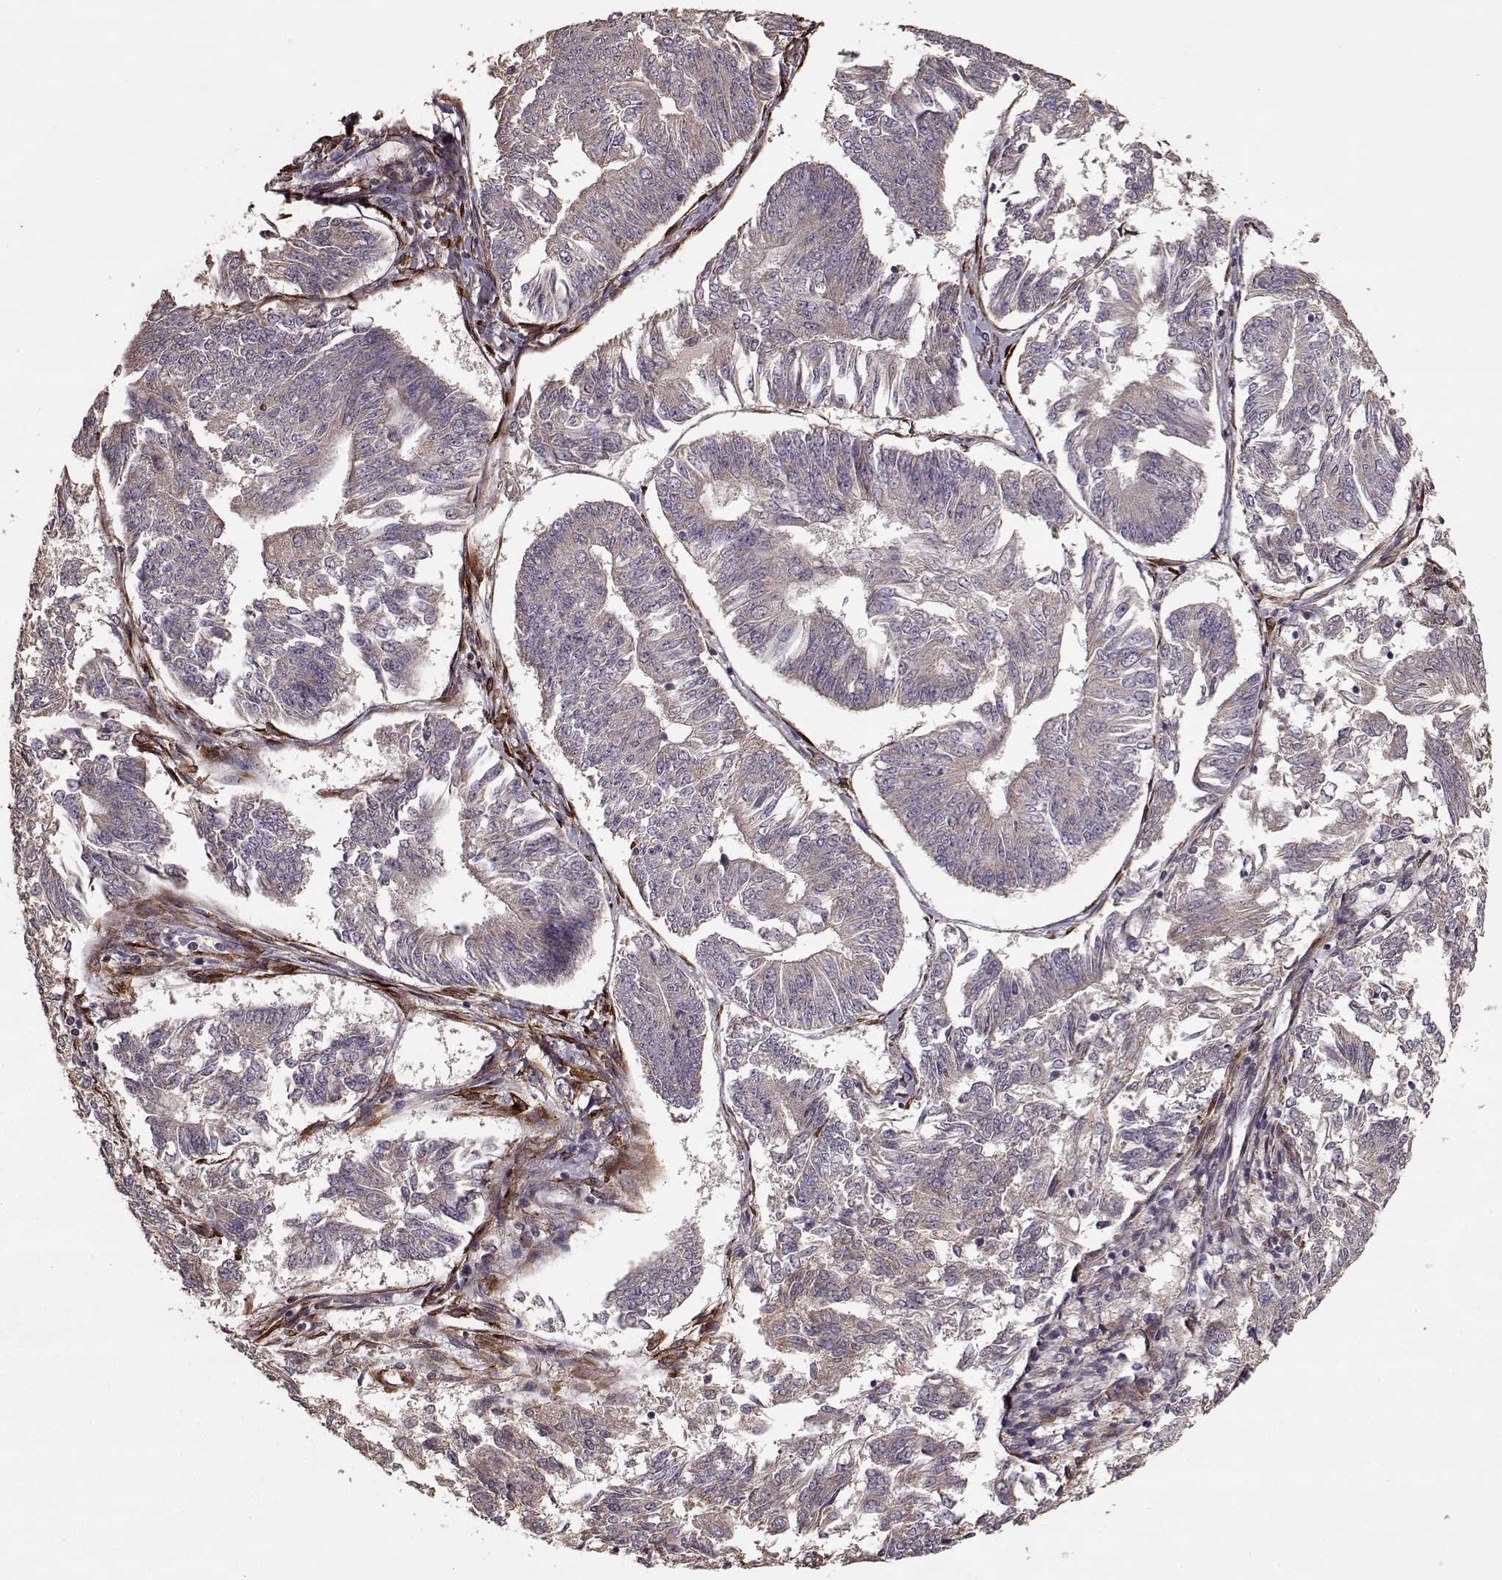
{"staining": {"intensity": "weak", "quantity": "25%-75%", "location": "cytoplasmic/membranous"}, "tissue": "endometrial cancer", "cell_type": "Tumor cells", "image_type": "cancer", "snomed": [{"axis": "morphology", "description": "Adenocarcinoma, NOS"}, {"axis": "topography", "description": "Endometrium"}], "caption": "IHC micrograph of human endometrial adenocarcinoma stained for a protein (brown), which reveals low levels of weak cytoplasmic/membranous positivity in about 25%-75% of tumor cells.", "gene": "IMMP1L", "patient": {"sex": "female", "age": 58}}